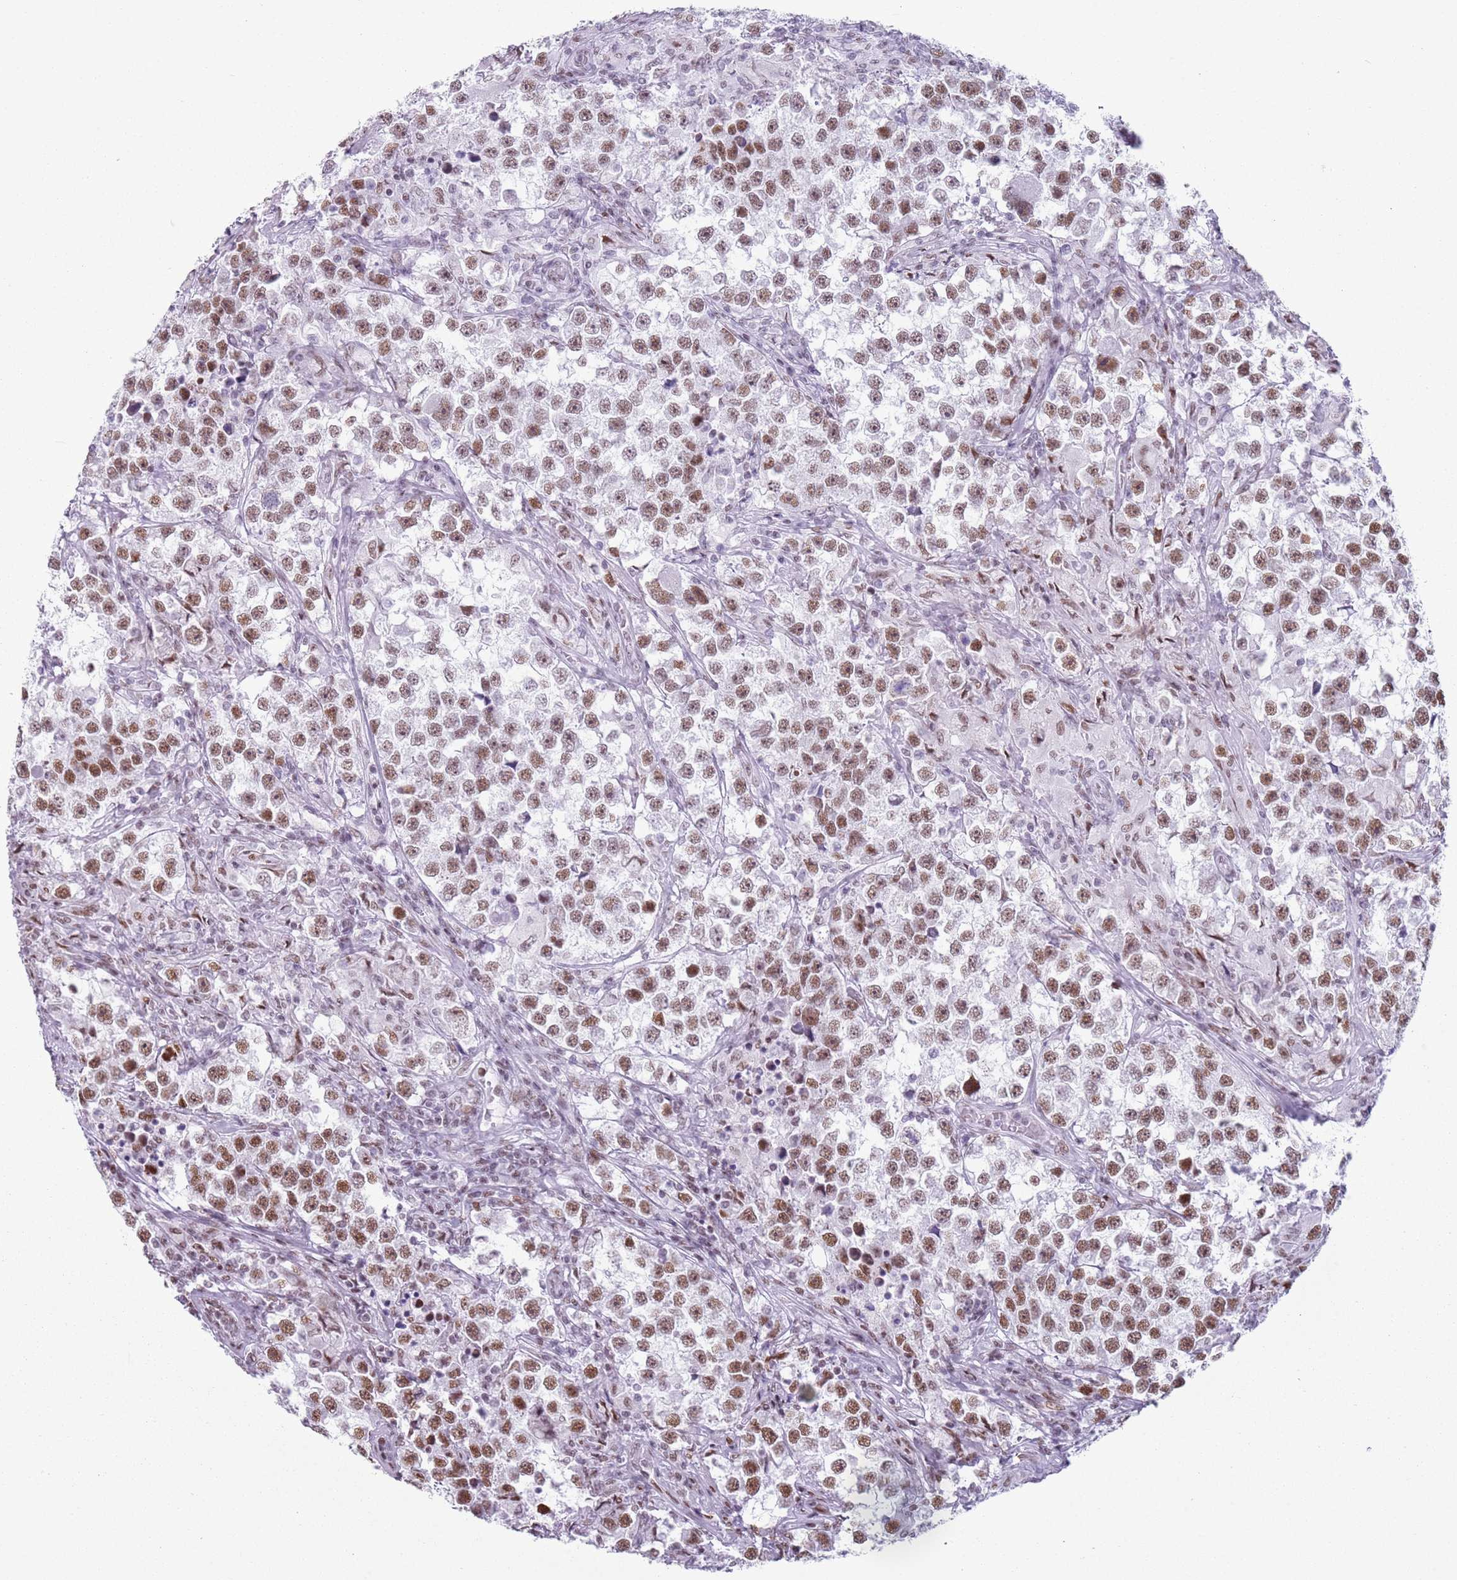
{"staining": {"intensity": "moderate", "quantity": ">75%", "location": "nuclear"}, "tissue": "testis cancer", "cell_type": "Tumor cells", "image_type": "cancer", "snomed": [{"axis": "morphology", "description": "Seminoma, NOS"}, {"axis": "topography", "description": "Testis"}], "caption": "A brown stain shows moderate nuclear staining of a protein in testis cancer (seminoma) tumor cells. (DAB (3,3'-diaminobenzidine) IHC with brightfield microscopy, high magnification).", "gene": "FAM104B", "patient": {"sex": "male", "age": 46}}